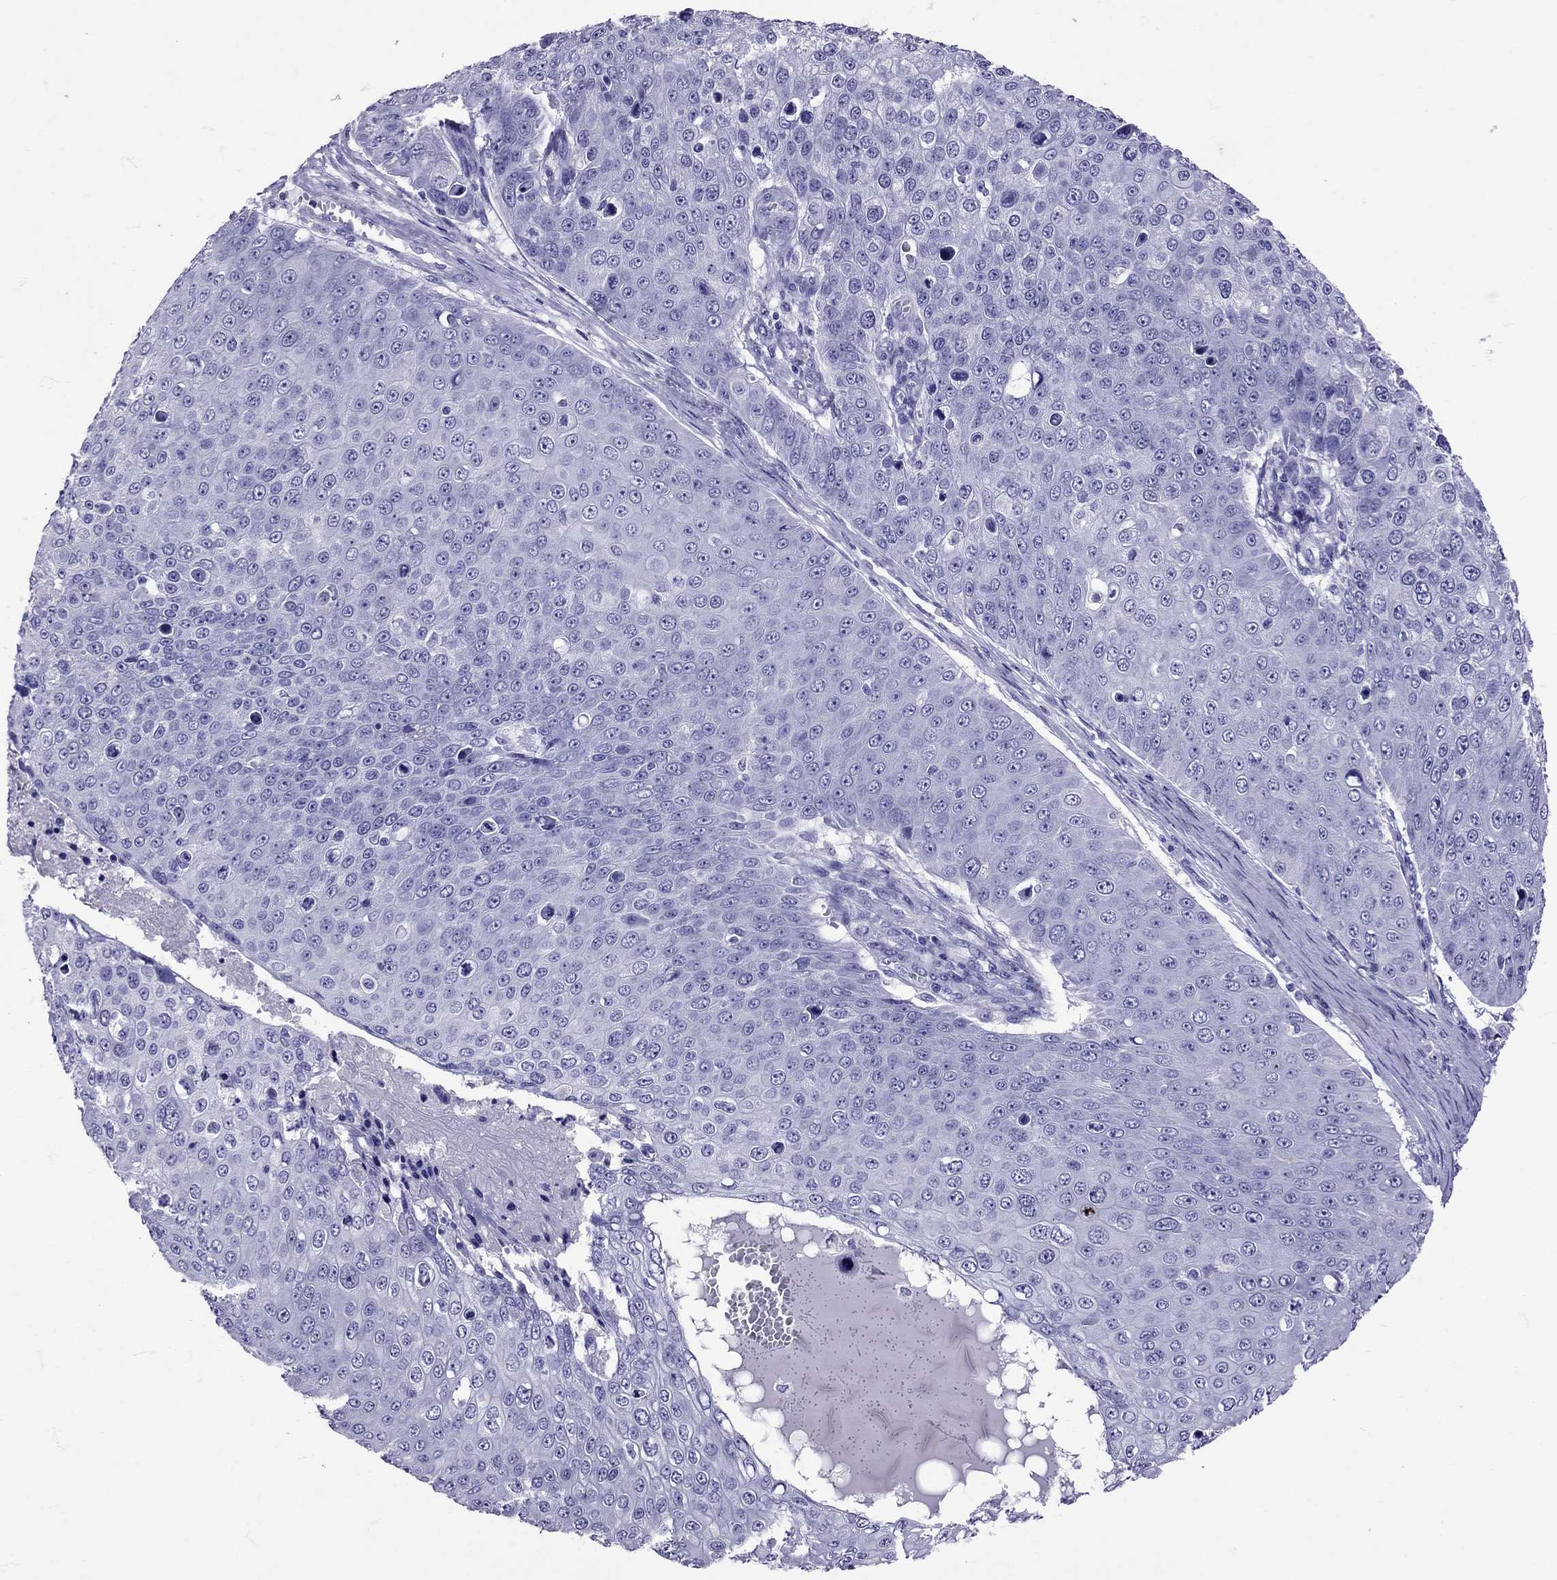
{"staining": {"intensity": "negative", "quantity": "none", "location": "none"}, "tissue": "skin cancer", "cell_type": "Tumor cells", "image_type": "cancer", "snomed": [{"axis": "morphology", "description": "Squamous cell carcinoma, NOS"}, {"axis": "topography", "description": "Skin"}], "caption": "Micrograph shows no significant protein staining in tumor cells of skin cancer (squamous cell carcinoma).", "gene": "AVP", "patient": {"sex": "male", "age": 71}}